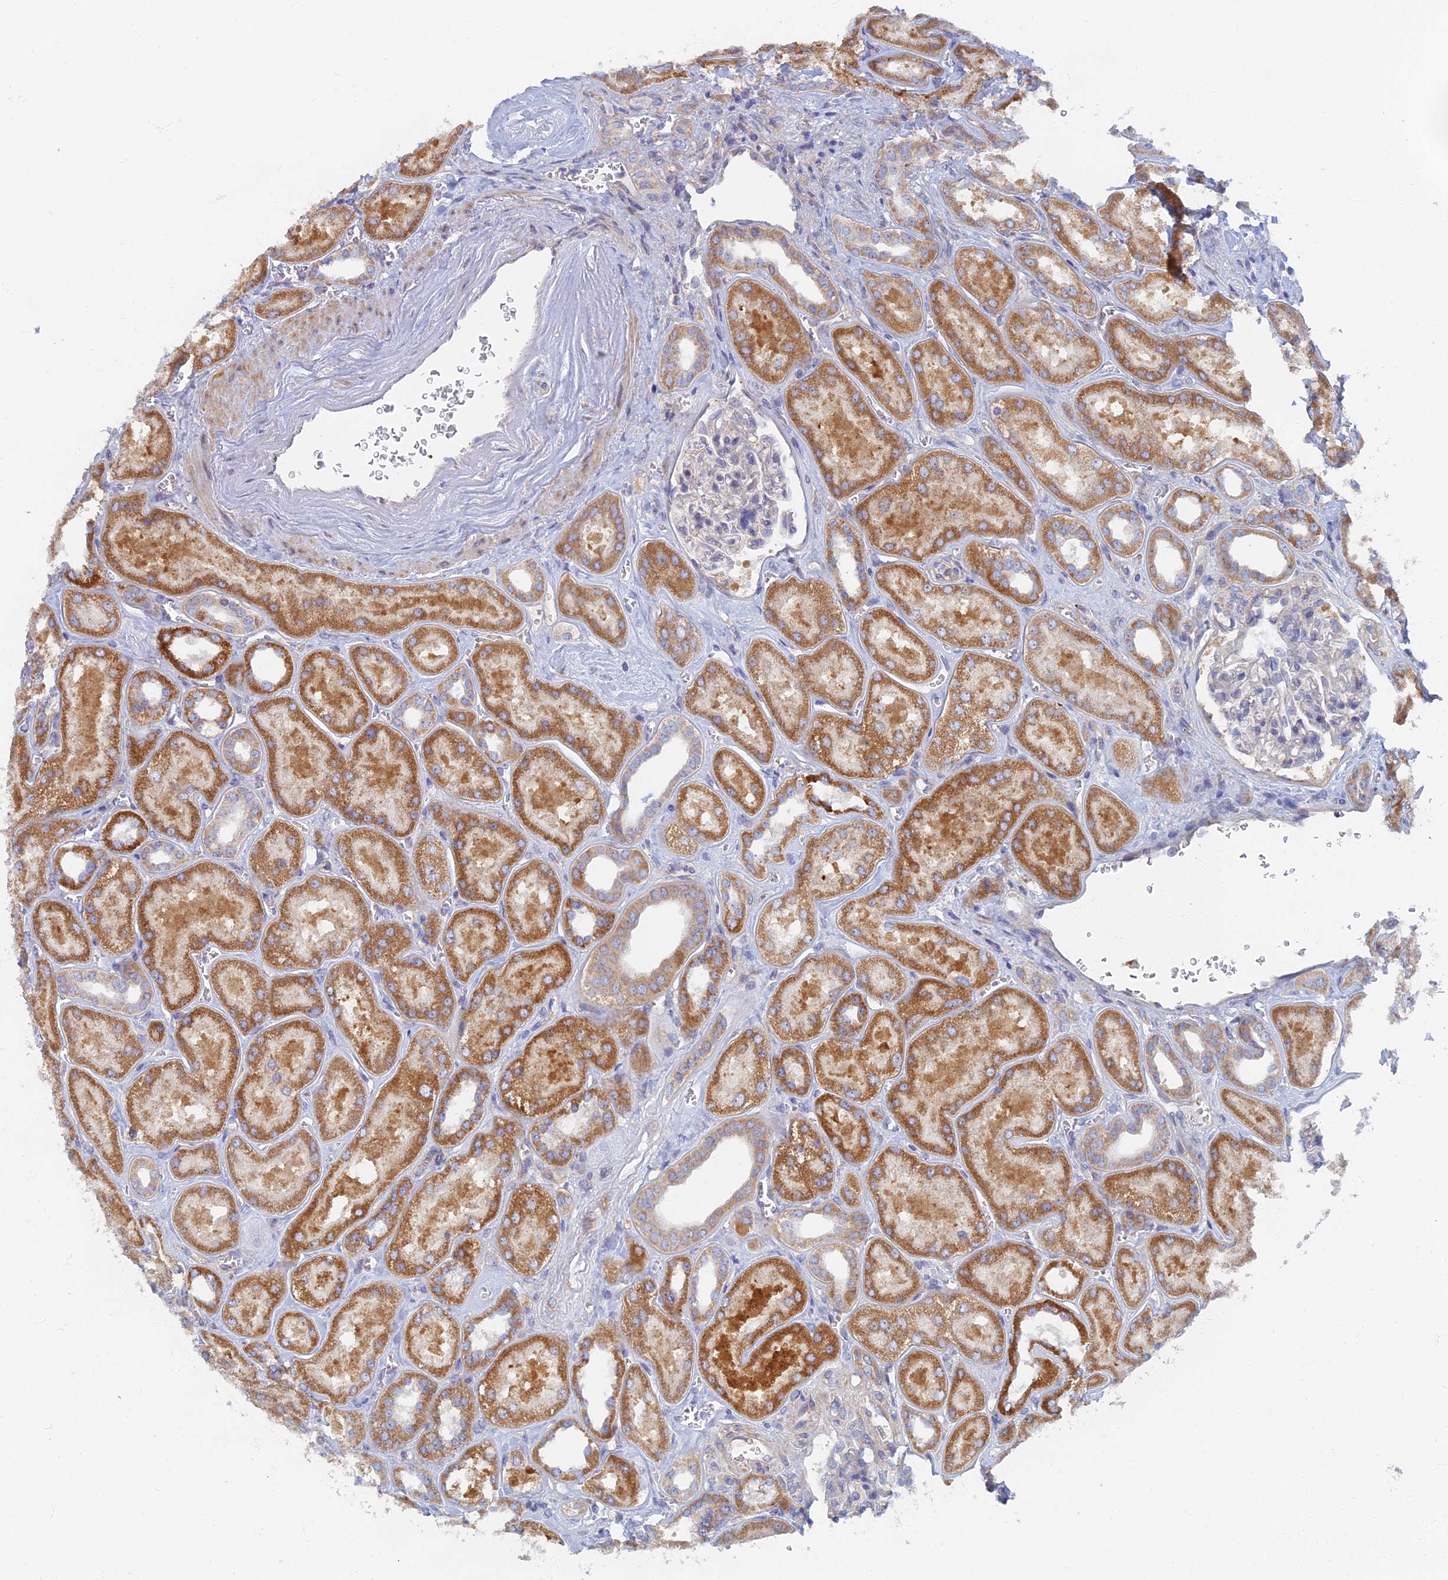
{"staining": {"intensity": "negative", "quantity": "none", "location": "none"}, "tissue": "kidney", "cell_type": "Cells in glomeruli", "image_type": "normal", "snomed": [{"axis": "morphology", "description": "Normal tissue, NOS"}, {"axis": "morphology", "description": "Adenocarcinoma, NOS"}, {"axis": "topography", "description": "Kidney"}], "caption": "Kidney stained for a protein using immunohistochemistry reveals no positivity cells in glomeruli.", "gene": "TMEM44", "patient": {"sex": "female", "age": 68}}